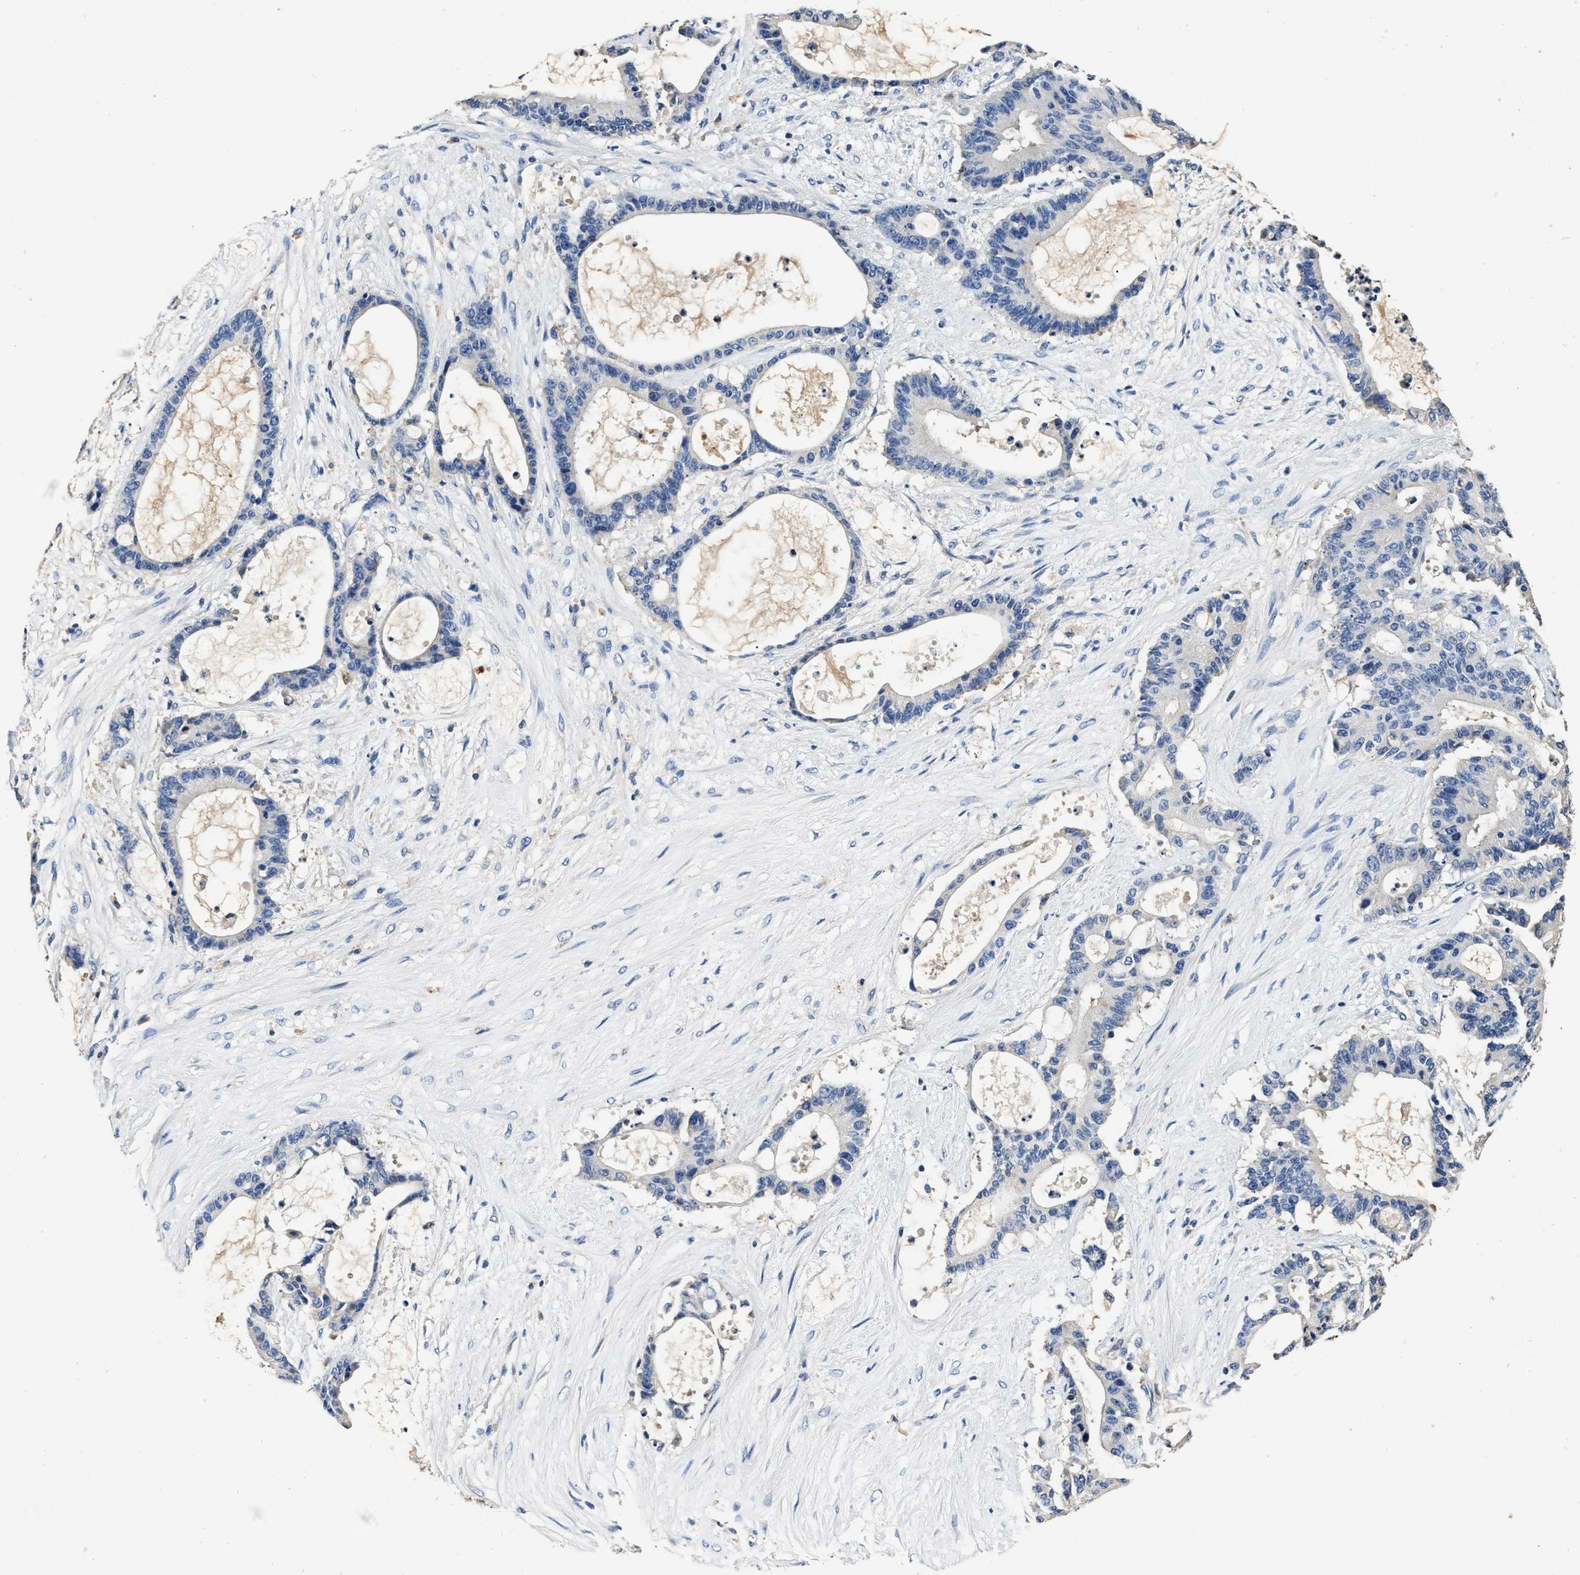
{"staining": {"intensity": "negative", "quantity": "none", "location": "none"}, "tissue": "liver cancer", "cell_type": "Tumor cells", "image_type": "cancer", "snomed": [{"axis": "morphology", "description": "Cholangiocarcinoma"}, {"axis": "topography", "description": "Liver"}], "caption": "The micrograph exhibits no significant expression in tumor cells of cholangiocarcinoma (liver).", "gene": "SLCO2B1", "patient": {"sex": "female", "age": 73}}